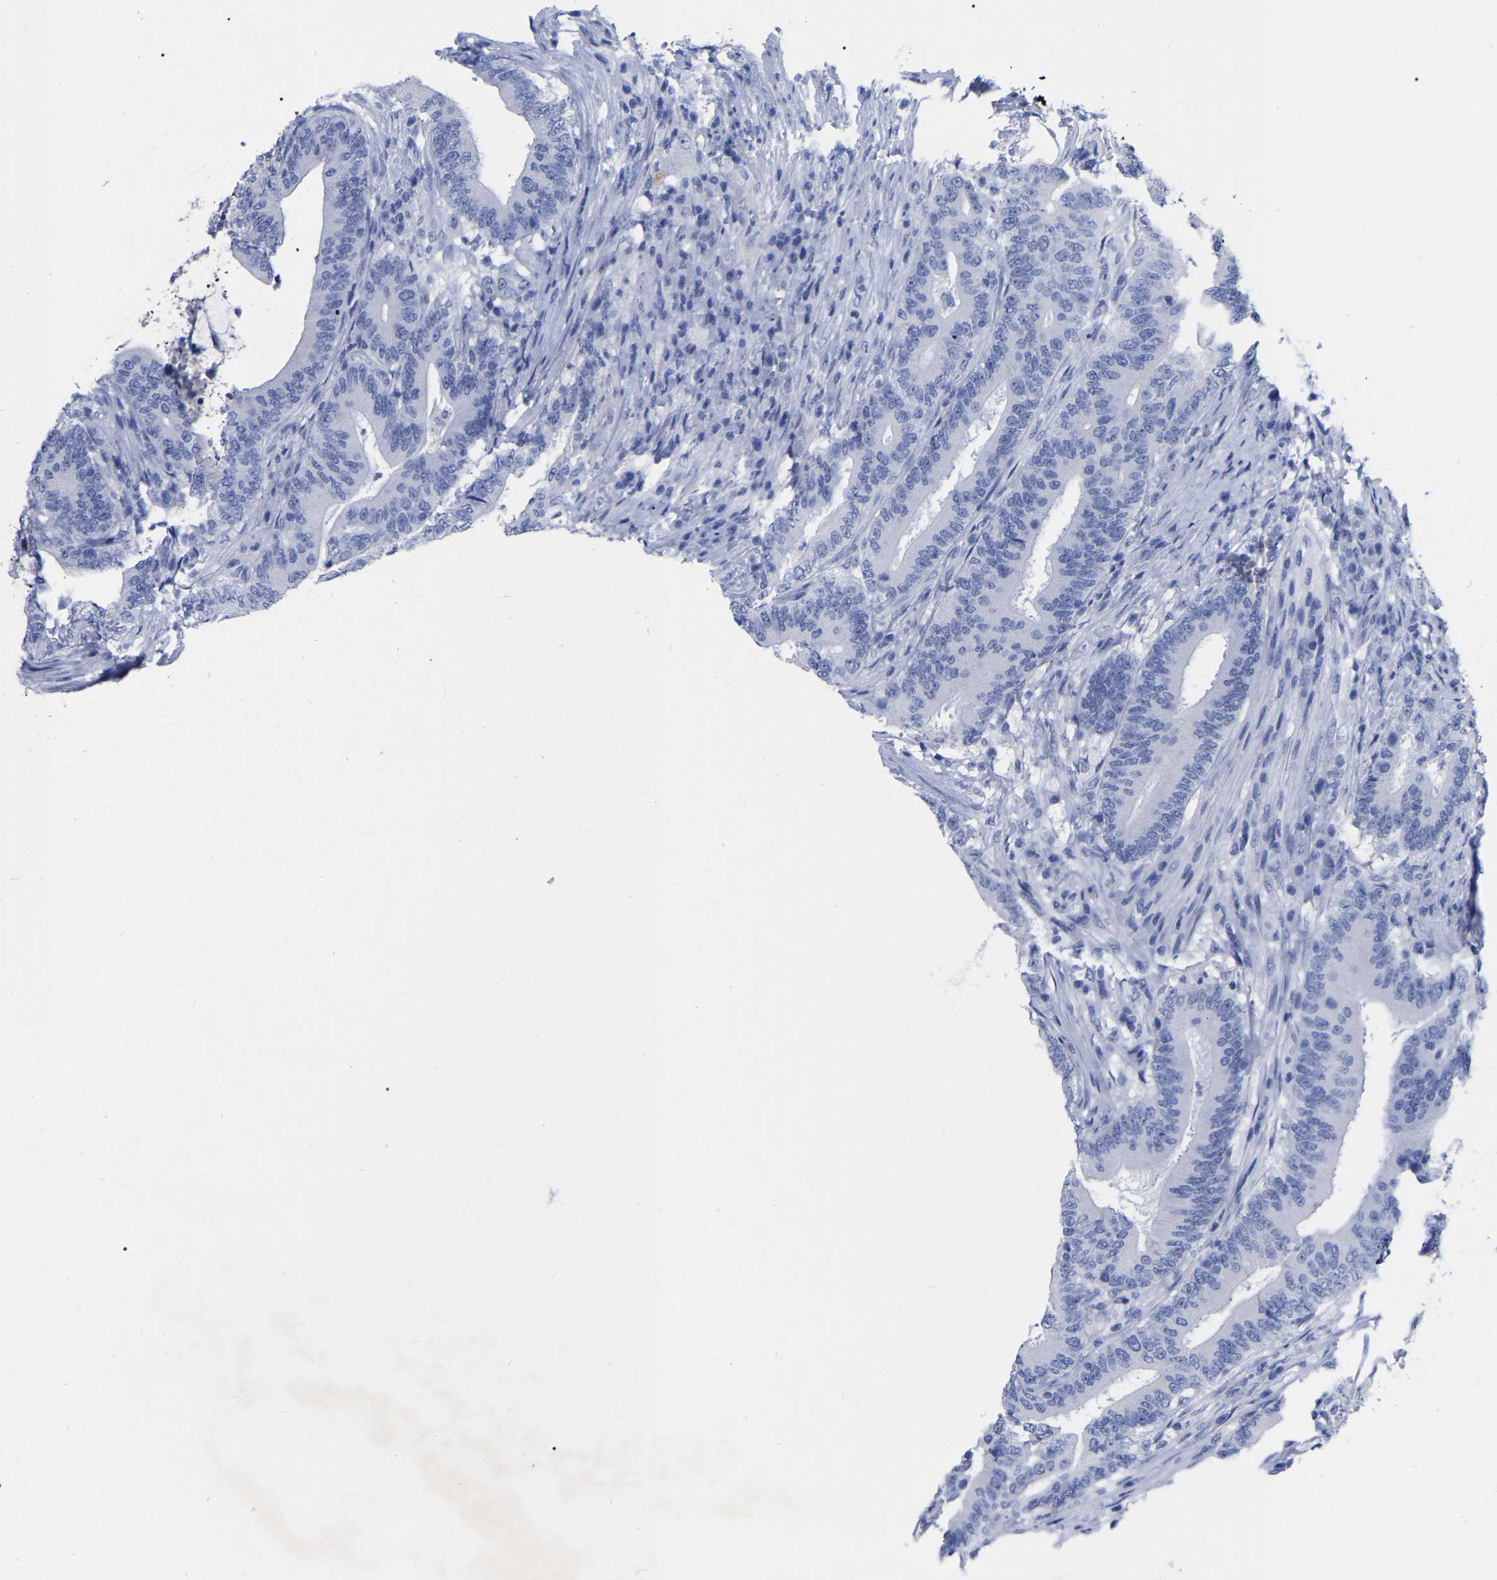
{"staining": {"intensity": "negative", "quantity": "none", "location": "none"}, "tissue": "colorectal cancer", "cell_type": "Tumor cells", "image_type": "cancer", "snomed": [{"axis": "morphology", "description": "Adenocarcinoma, NOS"}, {"axis": "topography", "description": "Colon"}], "caption": "DAB immunohistochemical staining of human colorectal cancer (adenocarcinoma) shows no significant positivity in tumor cells.", "gene": "ANXA13", "patient": {"sex": "female", "age": 66}}